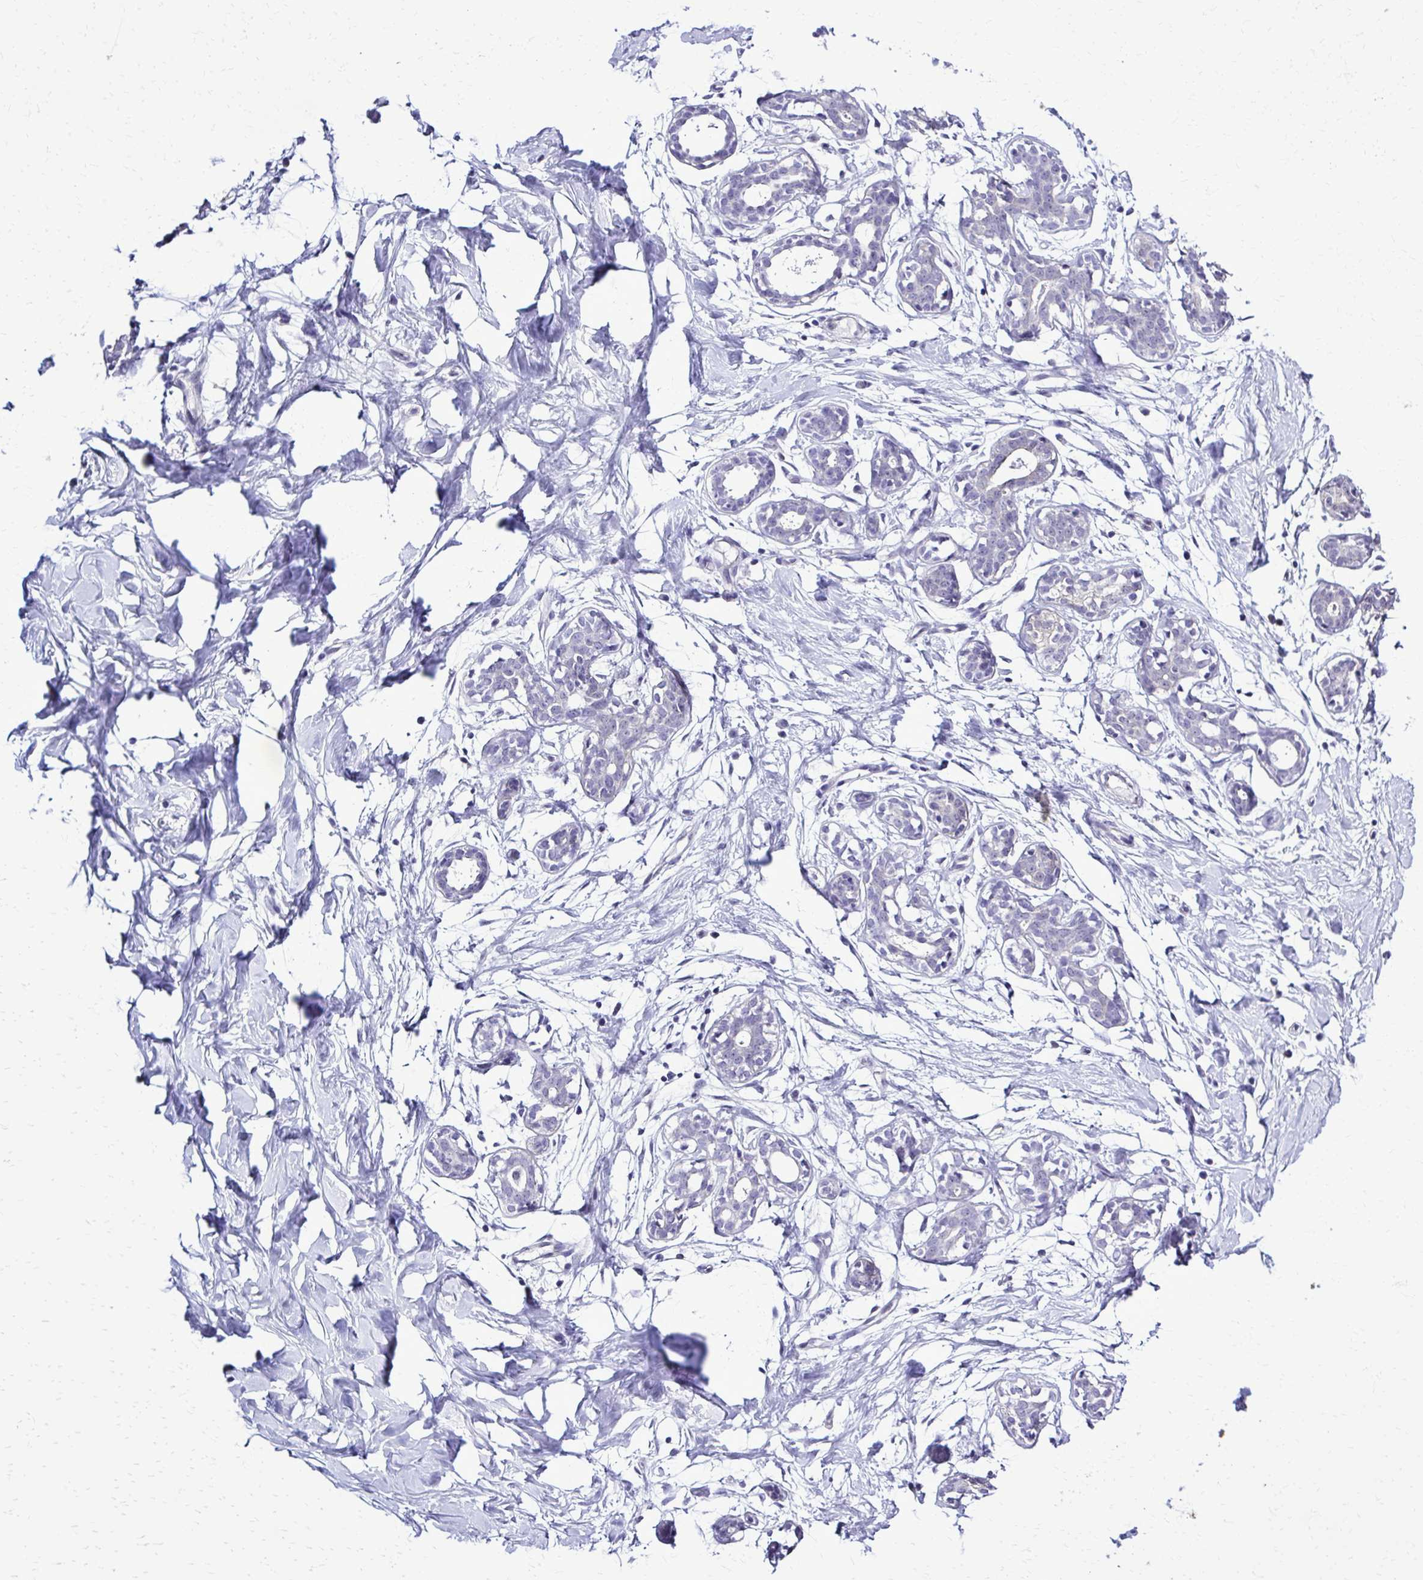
{"staining": {"intensity": "negative", "quantity": "none", "location": "none"}, "tissue": "breast", "cell_type": "Adipocytes", "image_type": "normal", "snomed": [{"axis": "morphology", "description": "Normal tissue, NOS"}, {"axis": "topography", "description": "Breast"}], "caption": "DAB immunohistochemical staining of benign human breast reveals no significant staining in adipocytes. (Immunohistochemistry, brightfield microscopy, high magnification).", "gene": "RASL11B", "patient": {"sex": "female", "age": 27}}